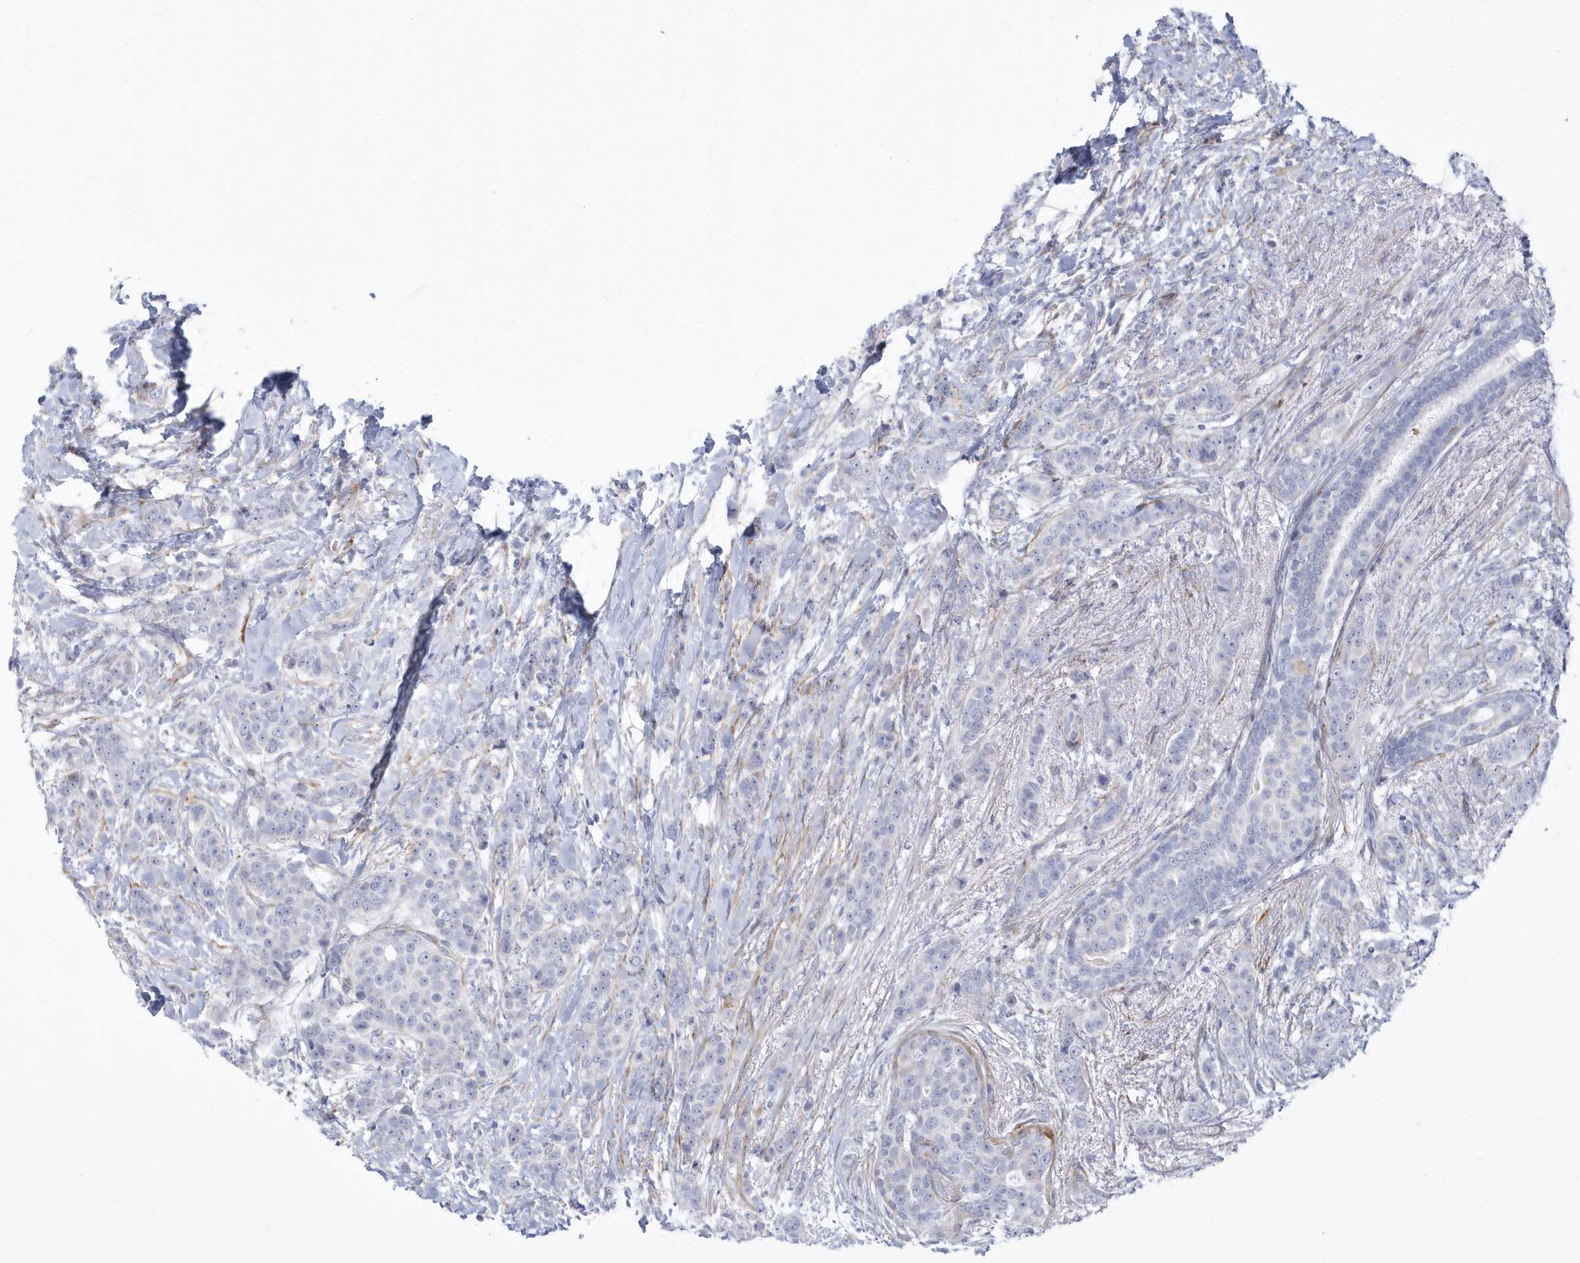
{"staining": {"intensity": "negative", "quantity": "none", "location": "none"}, "tissue": "breast cancer", "cell_type": "Tumor cells", "image_type": "cancer", "snomed": [{"axis": "morphology", "description": "Lobular carcinoma"}, {"axis": "topography", "description": "Breast"}], "caption": "Immunohistochemical staining of human lobular carcinoma (breast) displays no significant expression in tumor cells.", "gene": "WDR27", "patient": {"sex": "female", "age": 51}}